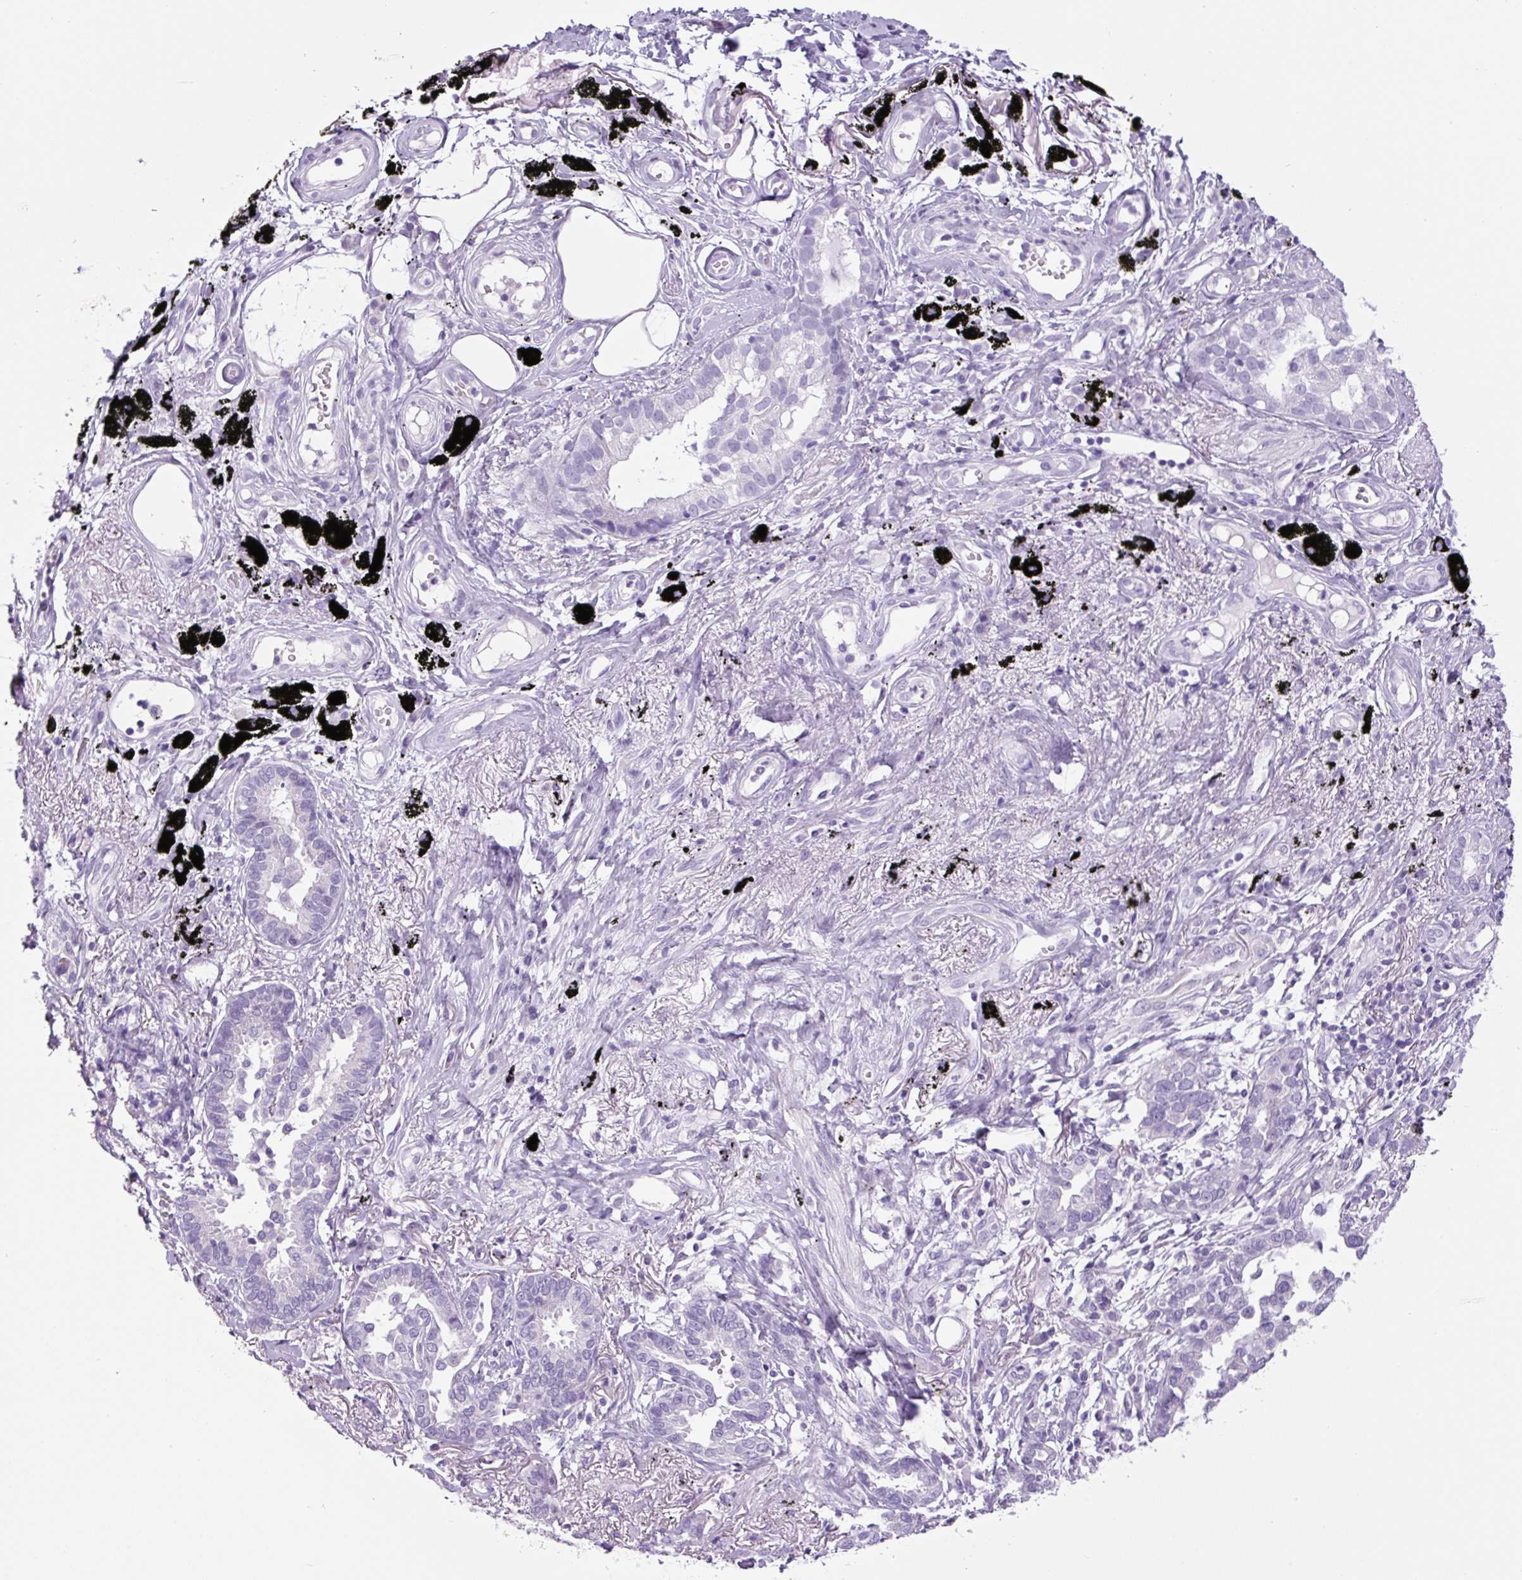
{"staining": {"intensity": "negative", "quantity": "none", "location": "none"}, "tissue": "lung cancer", "cell_type": "Tumor cells", "image_type": "cancer", "snomed": [{"axis": "morphology", "description": "Adenocarcinoma, NOS"}, {"axis": "topography", "description": "Lung"}], "caption": "Lung adenocarcinoma was stained to show a protein in brown. There is no significant staining in tumor cells.", "gene": "CHGA", "patient": {"sex": "male", "age": 67}}